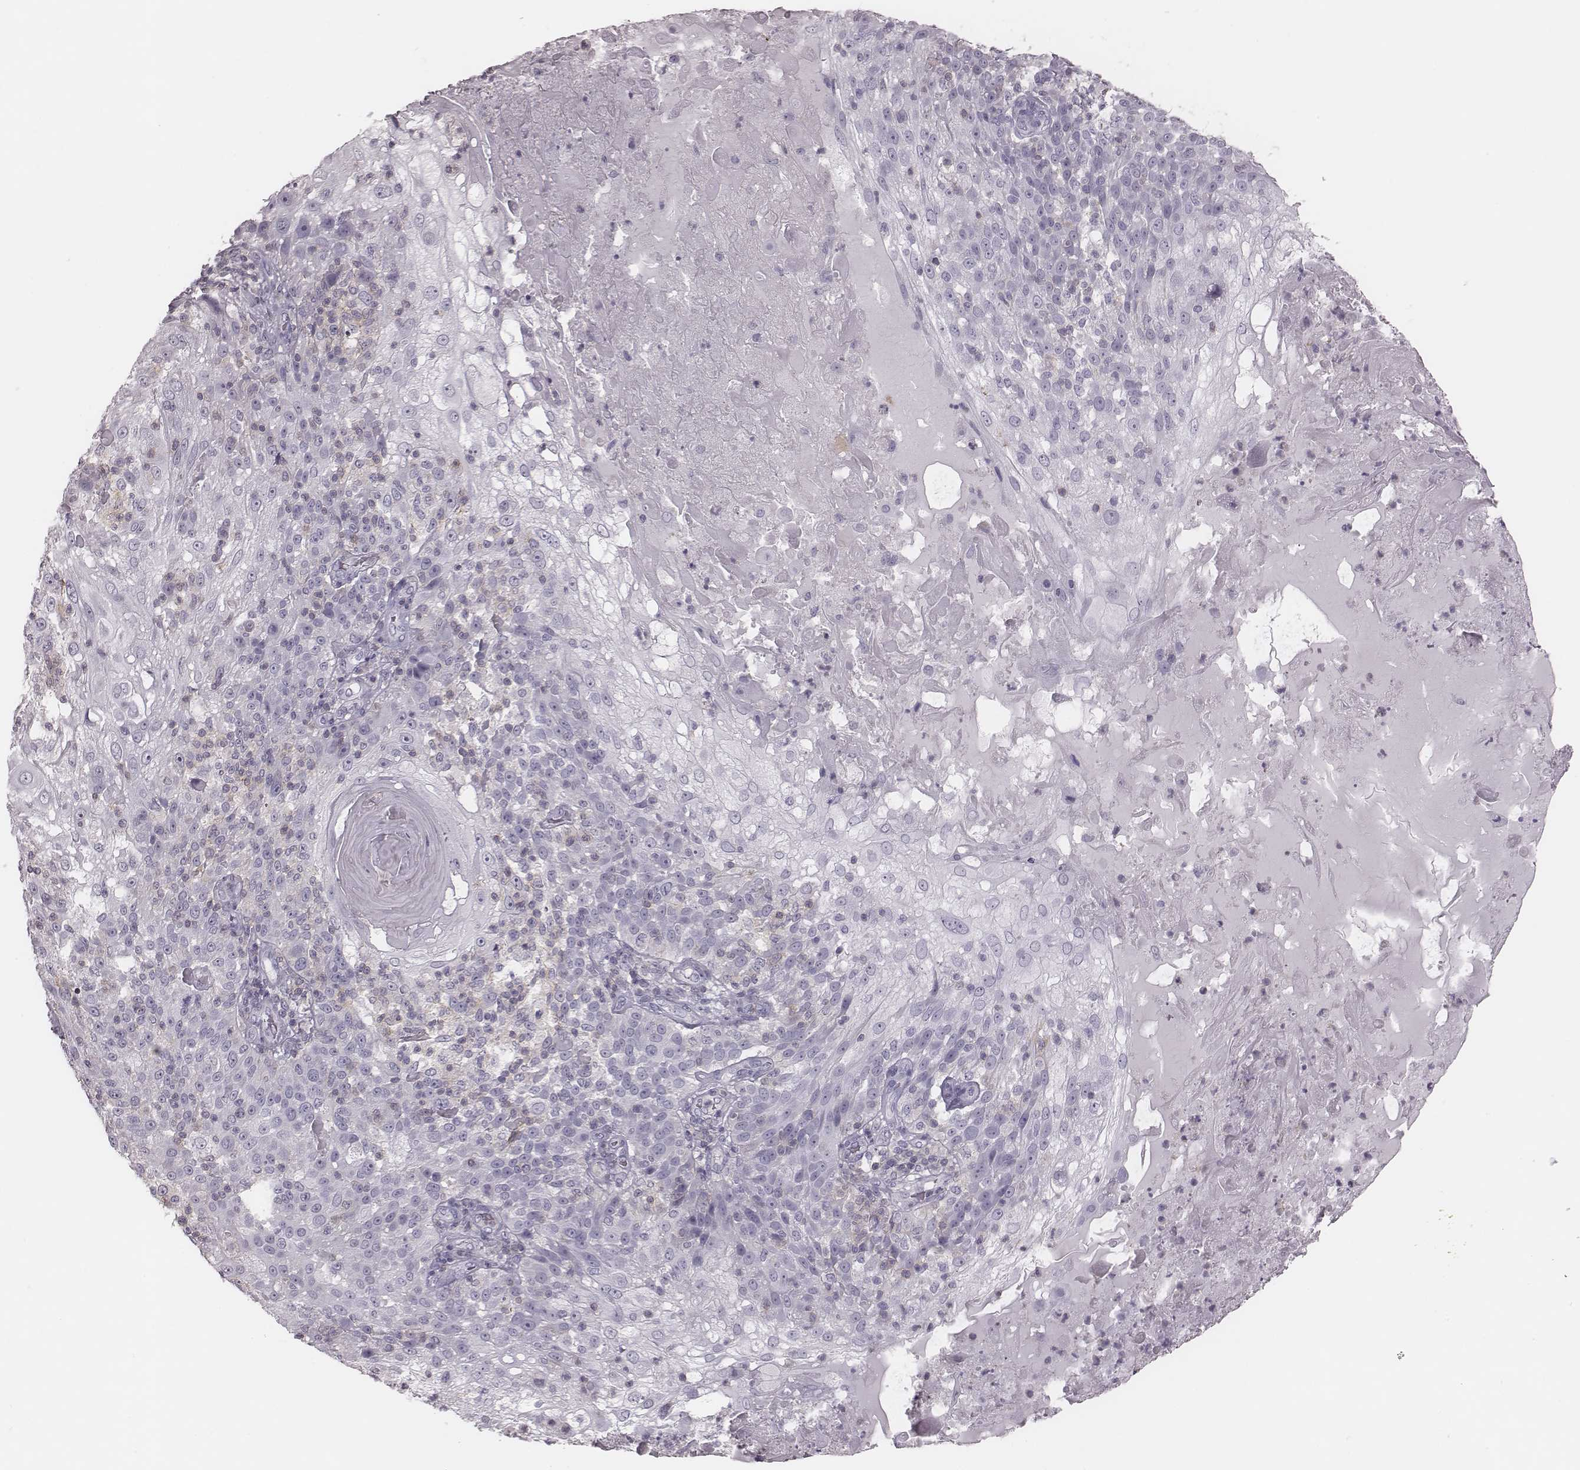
{"staining": {"intensity": "negative", "quantity": "none", "location": "none"}, "tissue": "skin cancer", "cell_type": "Tumor cells", "image_type": "cancer", "snomed": [{"axis": "morphology", "description": "Normal tissue, NOS"}, {"axis": "morphology", "description": "Squamous cell carcinoma, NOS"}, {"axis": "topography", "description": "Skin"}], "caption": "A micrograph of human skin cancer is negative for staining in tumor cells.", "gene": "ZNF365", "patient": {"sex": "female", "age": 83}}